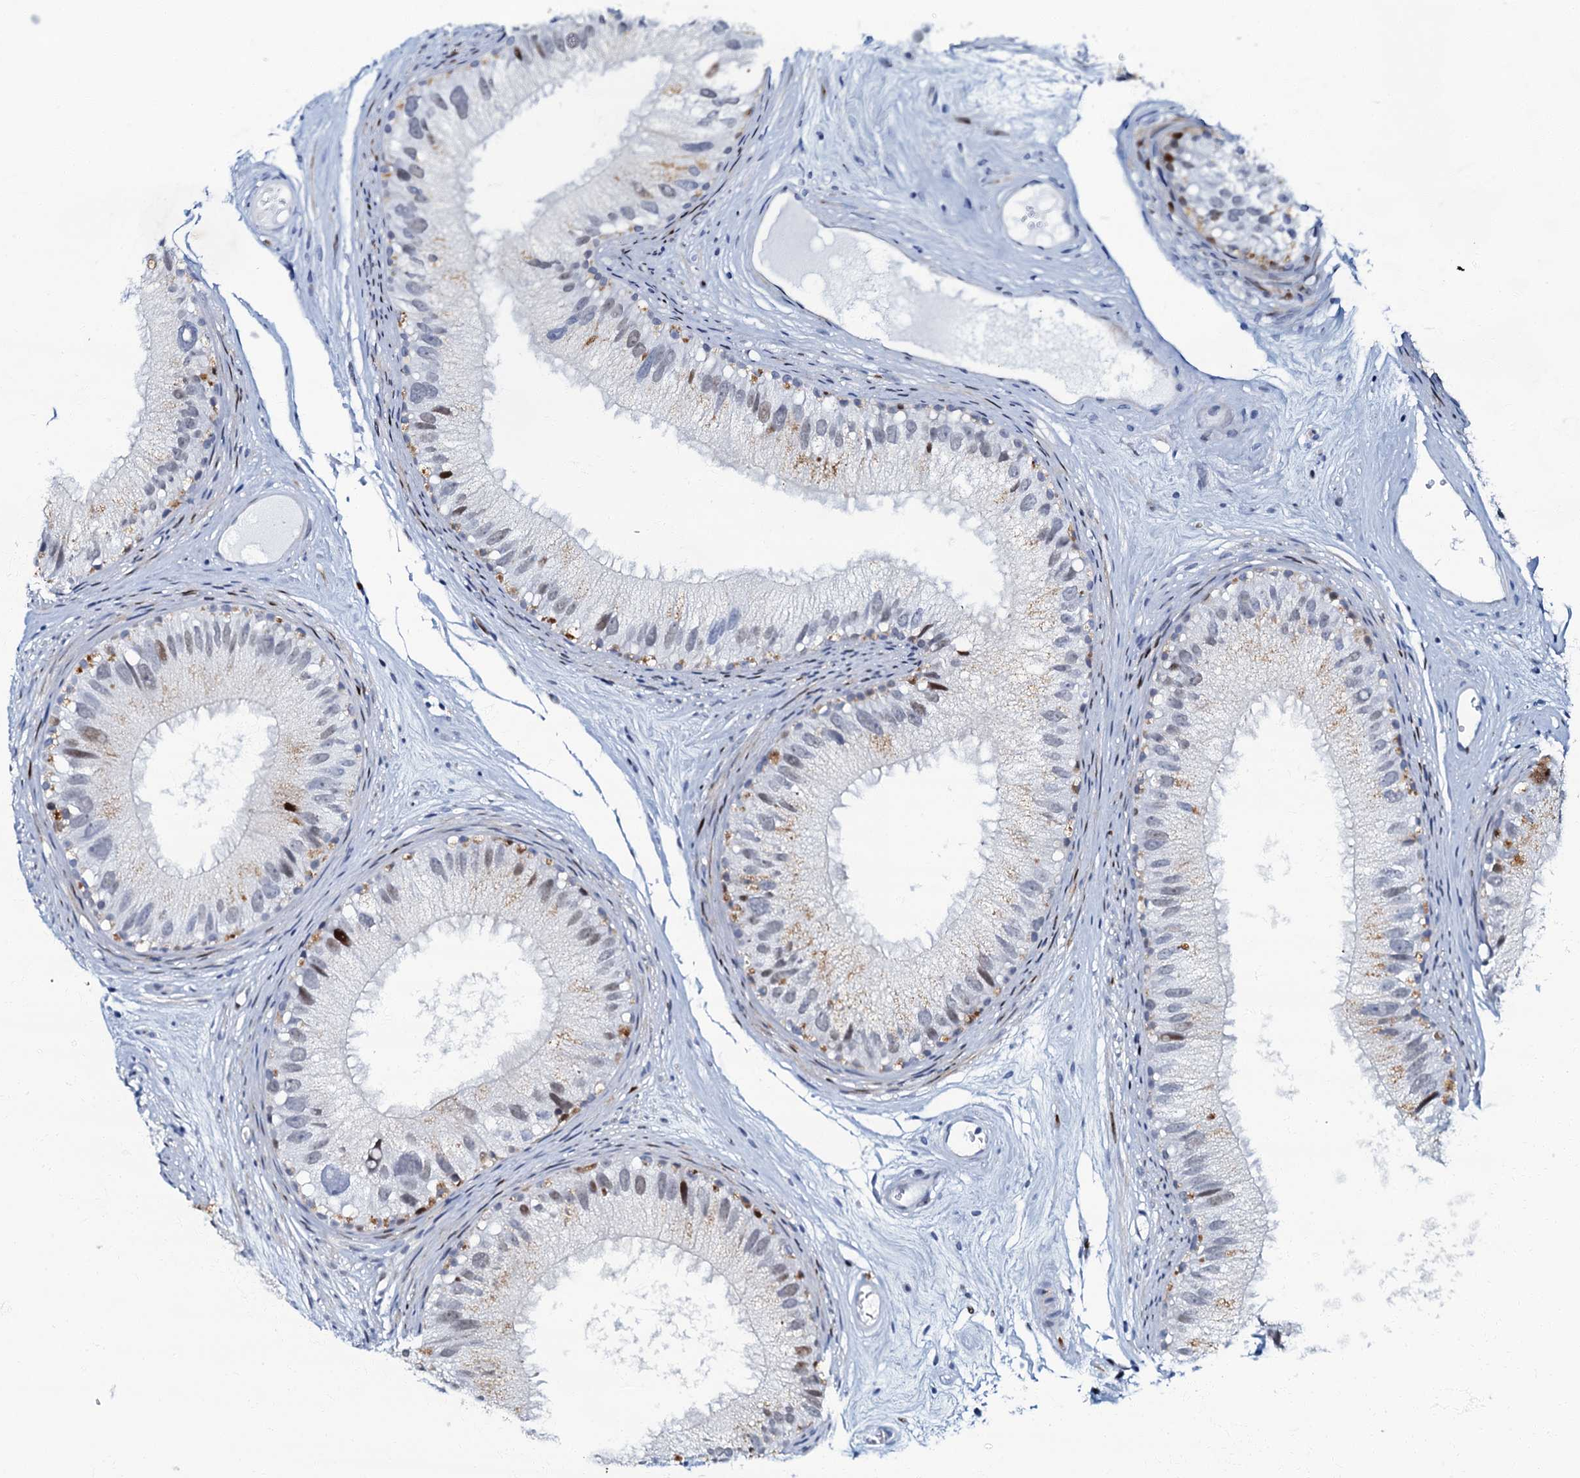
{"staining": {"intensity": "weak", "quantity": "<25%", "location": "cytoplasmic/membranous"}, "tissue": "epididymis", "cell_type": "Glandular cells", "image_type": "normal", "snomed": [{"axis": "morphology", "description": "Normal tissue, NOS"}, {"axis": "topography", "description": "Epididymis"}], "caption": "A high-resolution photomicrograph shows immunohistochemistry (IHC) staining of benign epididymis, which demonstrates no significant positivity in glandular cells. (Brightfield microscopy of DAB IHC at high magnification).", "gene": "MFSD5", "patient": {"sex": "male", "age": 77}}